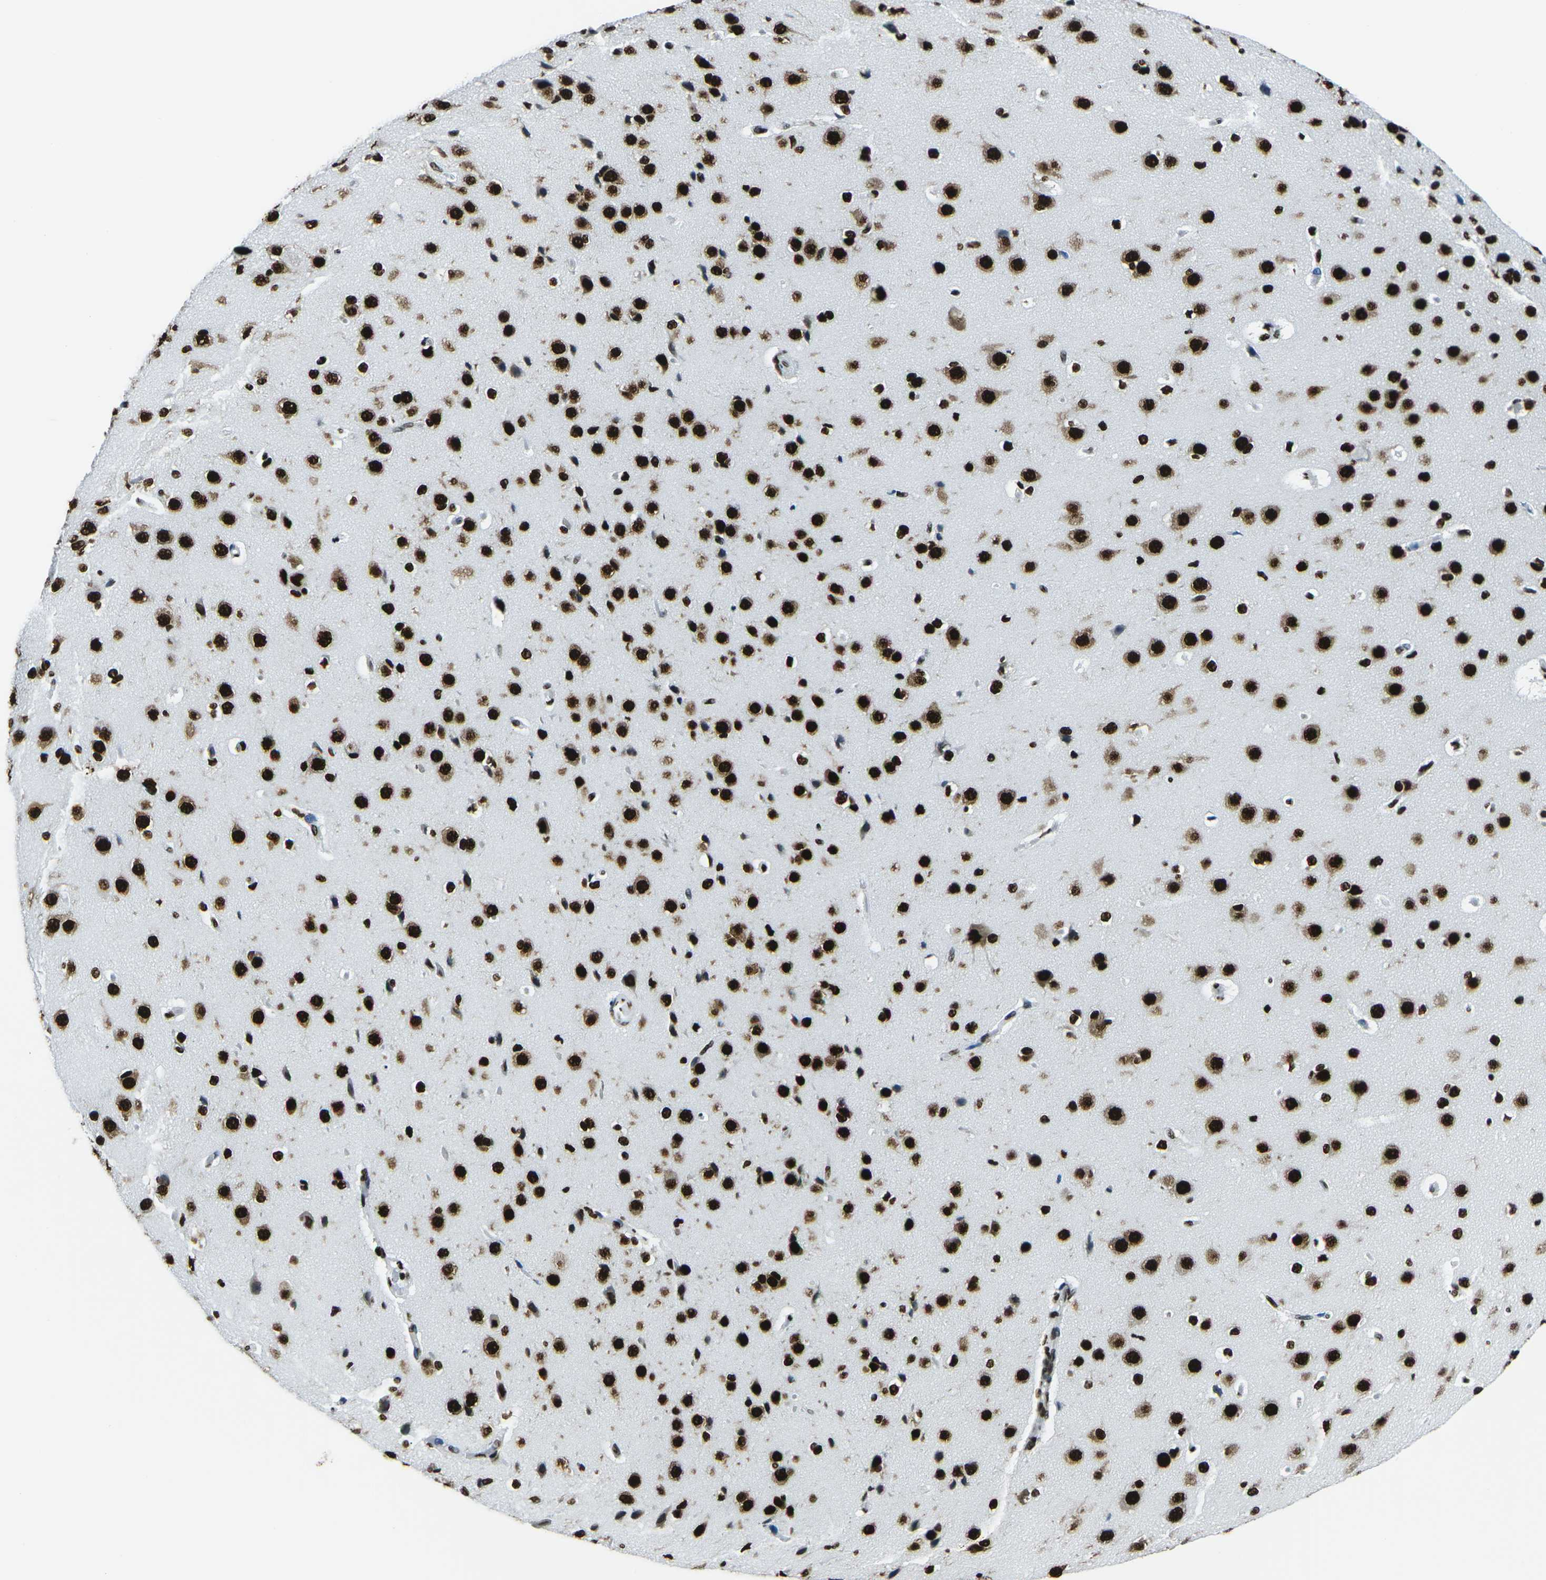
{"staining": {"intensity": "strong", "quantity": ">75%", "location": "nuclear"}, "tissue": "cerebral cortex", "cell_type": "Endothelial cells", "image_type": "normal", "snomed": [{"axis": "morphology", "description": "Normal tissue, NOS"}, {"axis": "morphology", "description": "Developmental malformation"}, {"axis": "topography", "description": "Cerebral cortex"}], "caption": "Unremarkable cerebral cortex reveals strong nuclear positivity in about >75% of endothelial cells, visualized by immunohistochemistry.", "gene": "HNRNPL", "patient": {"sex": "female", "age": 30}}